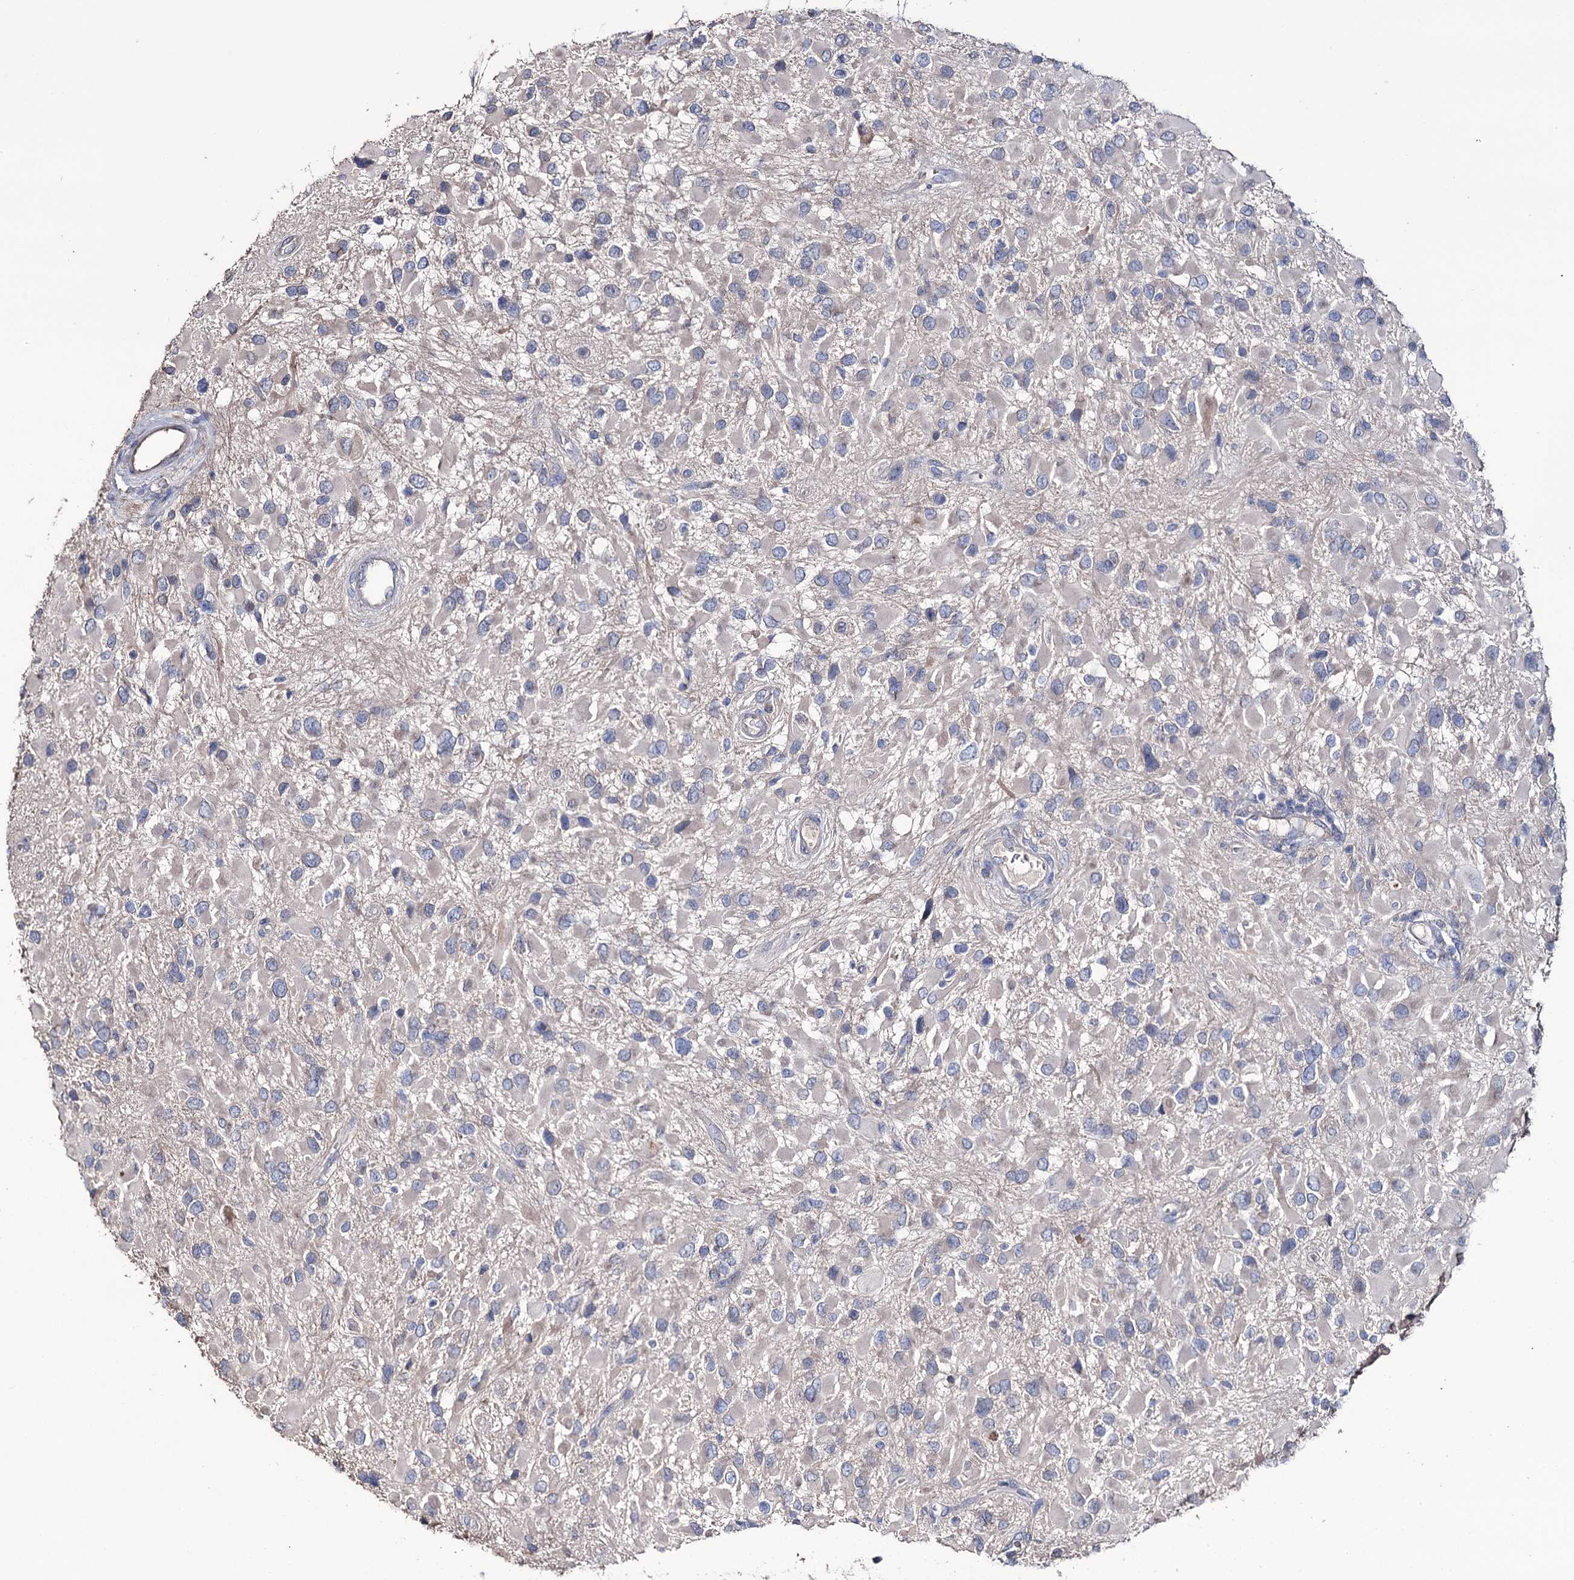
{"staining": {"intensity": "negative", "quantity": "none", "location": "none"}, "tissue": "glioma", "cell_type": "Tumor cells", "image_type": "cancer", "snomed": [{"axis": "morphology", "description": "Glioma, malignant, High grade"}, {"axis": "topography", "description": "Brain"}], "caption": "Human malignant glioma (high-grade) stained for a protein using immunohistochemistry shows no positivity in tumor cells.", "gene": "EPB41L5", "patient": {"sex": "male", "age": 53}}